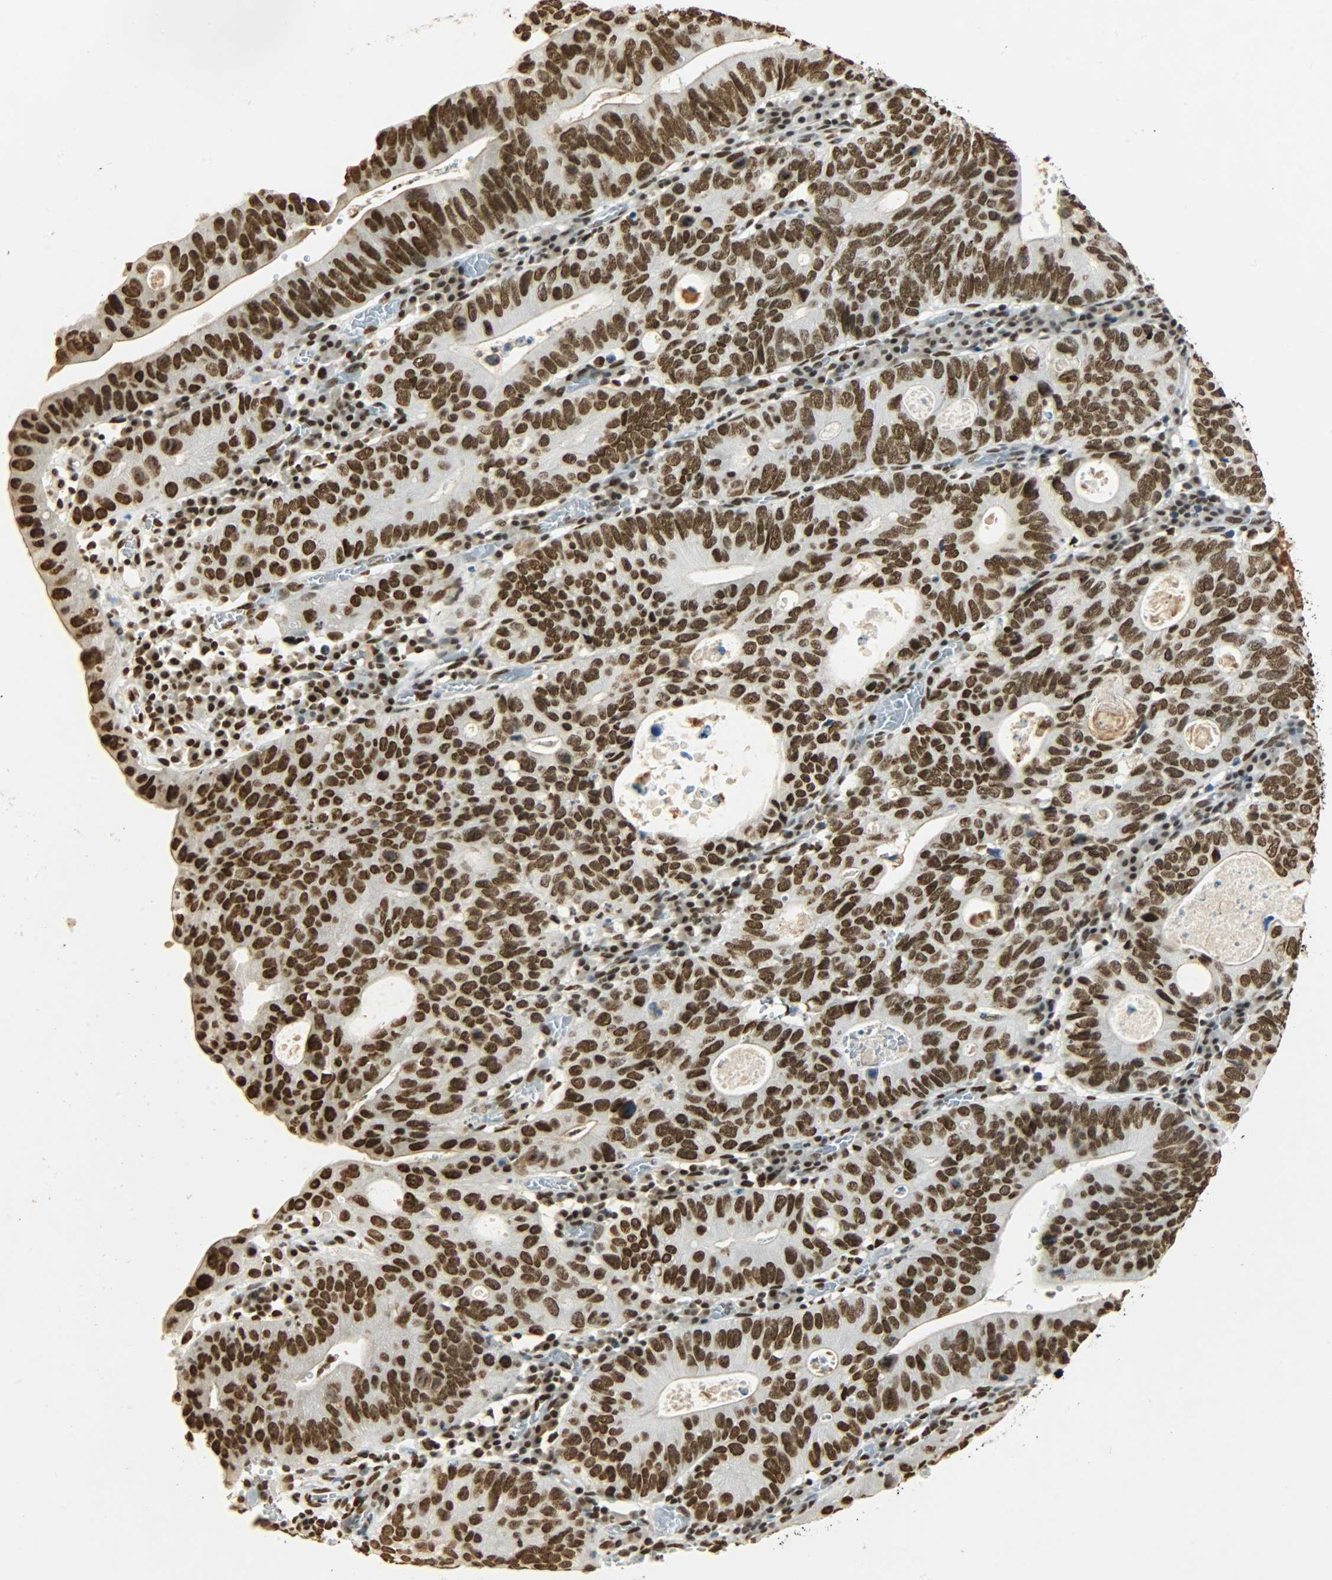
{"staining": {"intensity": "strong", "quantity": ">75%", "location": "nuclear"}, "tissue": "stomach cancer", "cell_type": "Tumor cells", "image_type": "cancer", "snomed": [{"axis": "morphology", "description": "Adenocarcinoma, NOS"}, {"axis": "topography", "description": "Stomach"}], "caption": "Tumor cells show high levels of strong nuclear staining in approximately >75% of cells in human stomach adenocarcinoma. (Brightfield microscopy of DAB IHC at high magnification).", "gene": "KHDRBS1", "patient": {"sex": "male", "age": 59}}